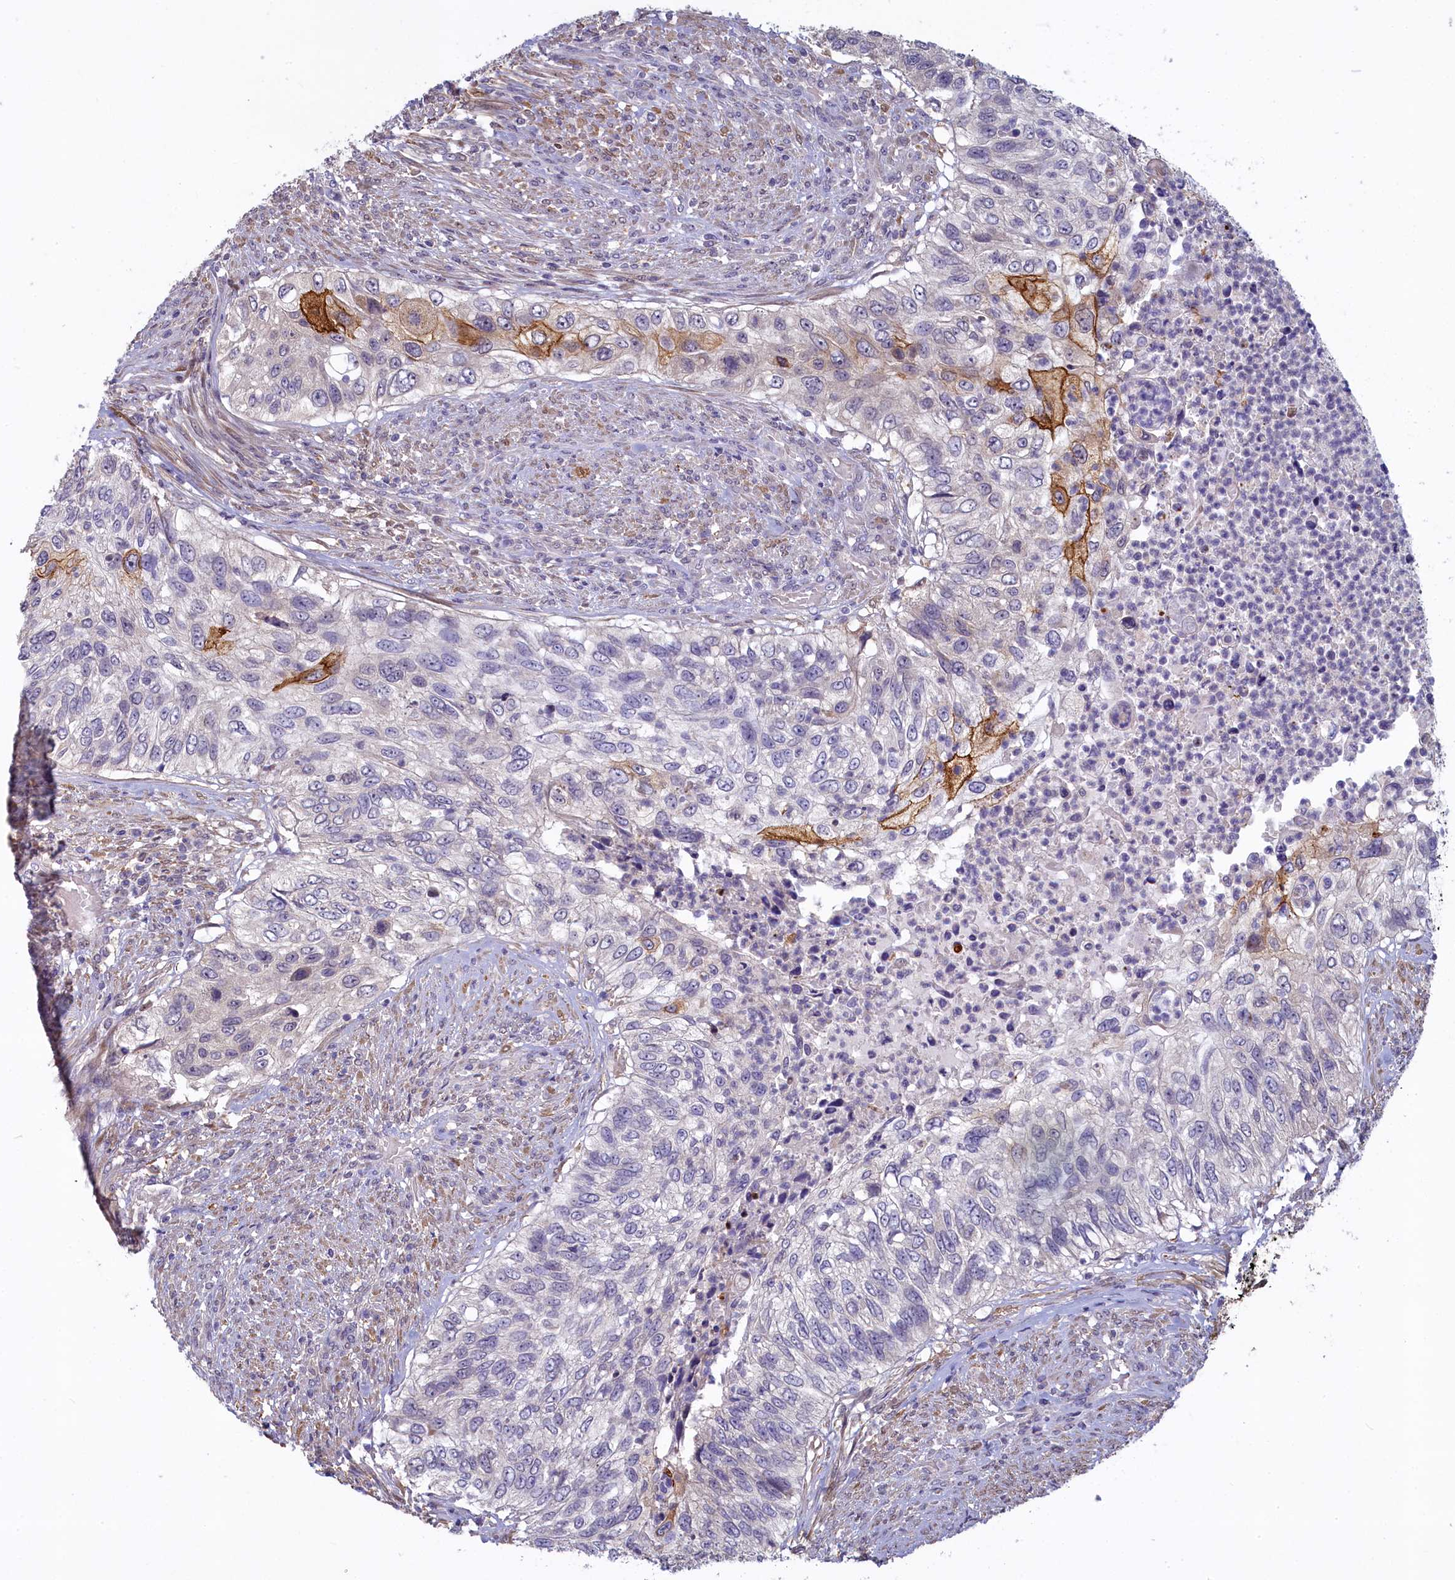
{"staining": {"intensity": "strong", "quantity": "<25%", "location": "cytoplasmic/membranous,nuclear"}, "tissue": "urothelial cancer", "cell_type": "Tumor cells", "image_type": "cancer", "snomed": [{"axis": "morphology", "description": "Urothelial carcinoma, High grade"}, {"axis": "topography", "description": "Urinary bladder"}], "caption": "IHC of high-grade urothelial carcinoma displays medium levels of strong cytoplasmic/membranous and nuclear staining in about <25% of tumor cells. (brown staining indicates protein expression, while blue staining denotes nuclei).", "gene": "UCHL3", "patient": {"sex": "female", "age": 60}}